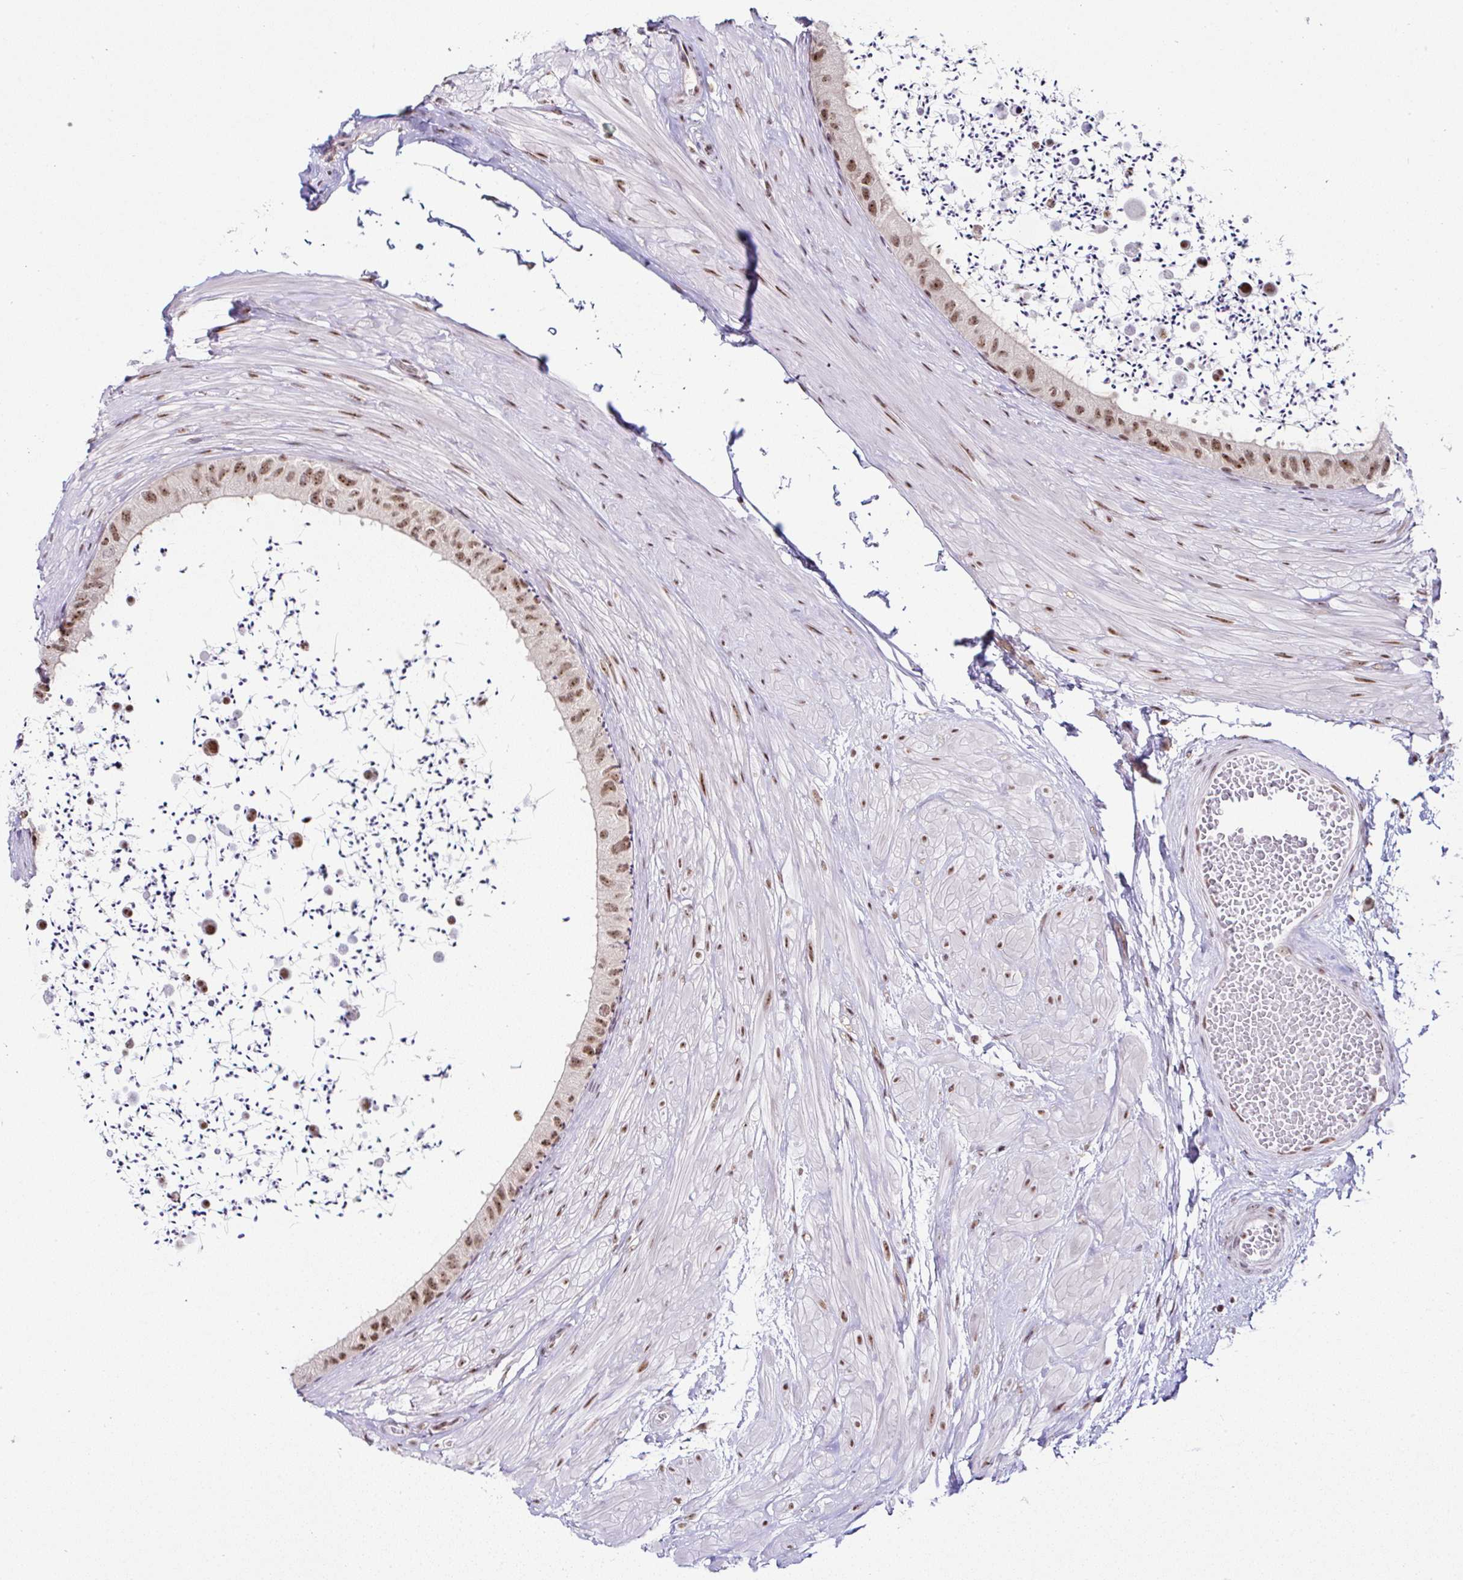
{"staining": {"intensity": "moderate", "quantity": ">75%", "location": "nuclear"}, "tissue": "epididymis", "cell_type": "Glandular cells", "image_type": "normal", "snomed": [{"axis": "morphology", "description": "Normal tissue, NOS"}, {"axis": "topography", "description": "Epididymis"}, {"axis": "topography", "description": "Peripheral nerve tissue"}], "caption": "A medium amount of moderate nuclear staining is appreciated in about >75% of glandular cells in benign epididymis. (DAB = brown stain, brightfield microscopy at high magnification).", "gene": "PTPN2", "patient": {"sex": "male", "age": 32}}